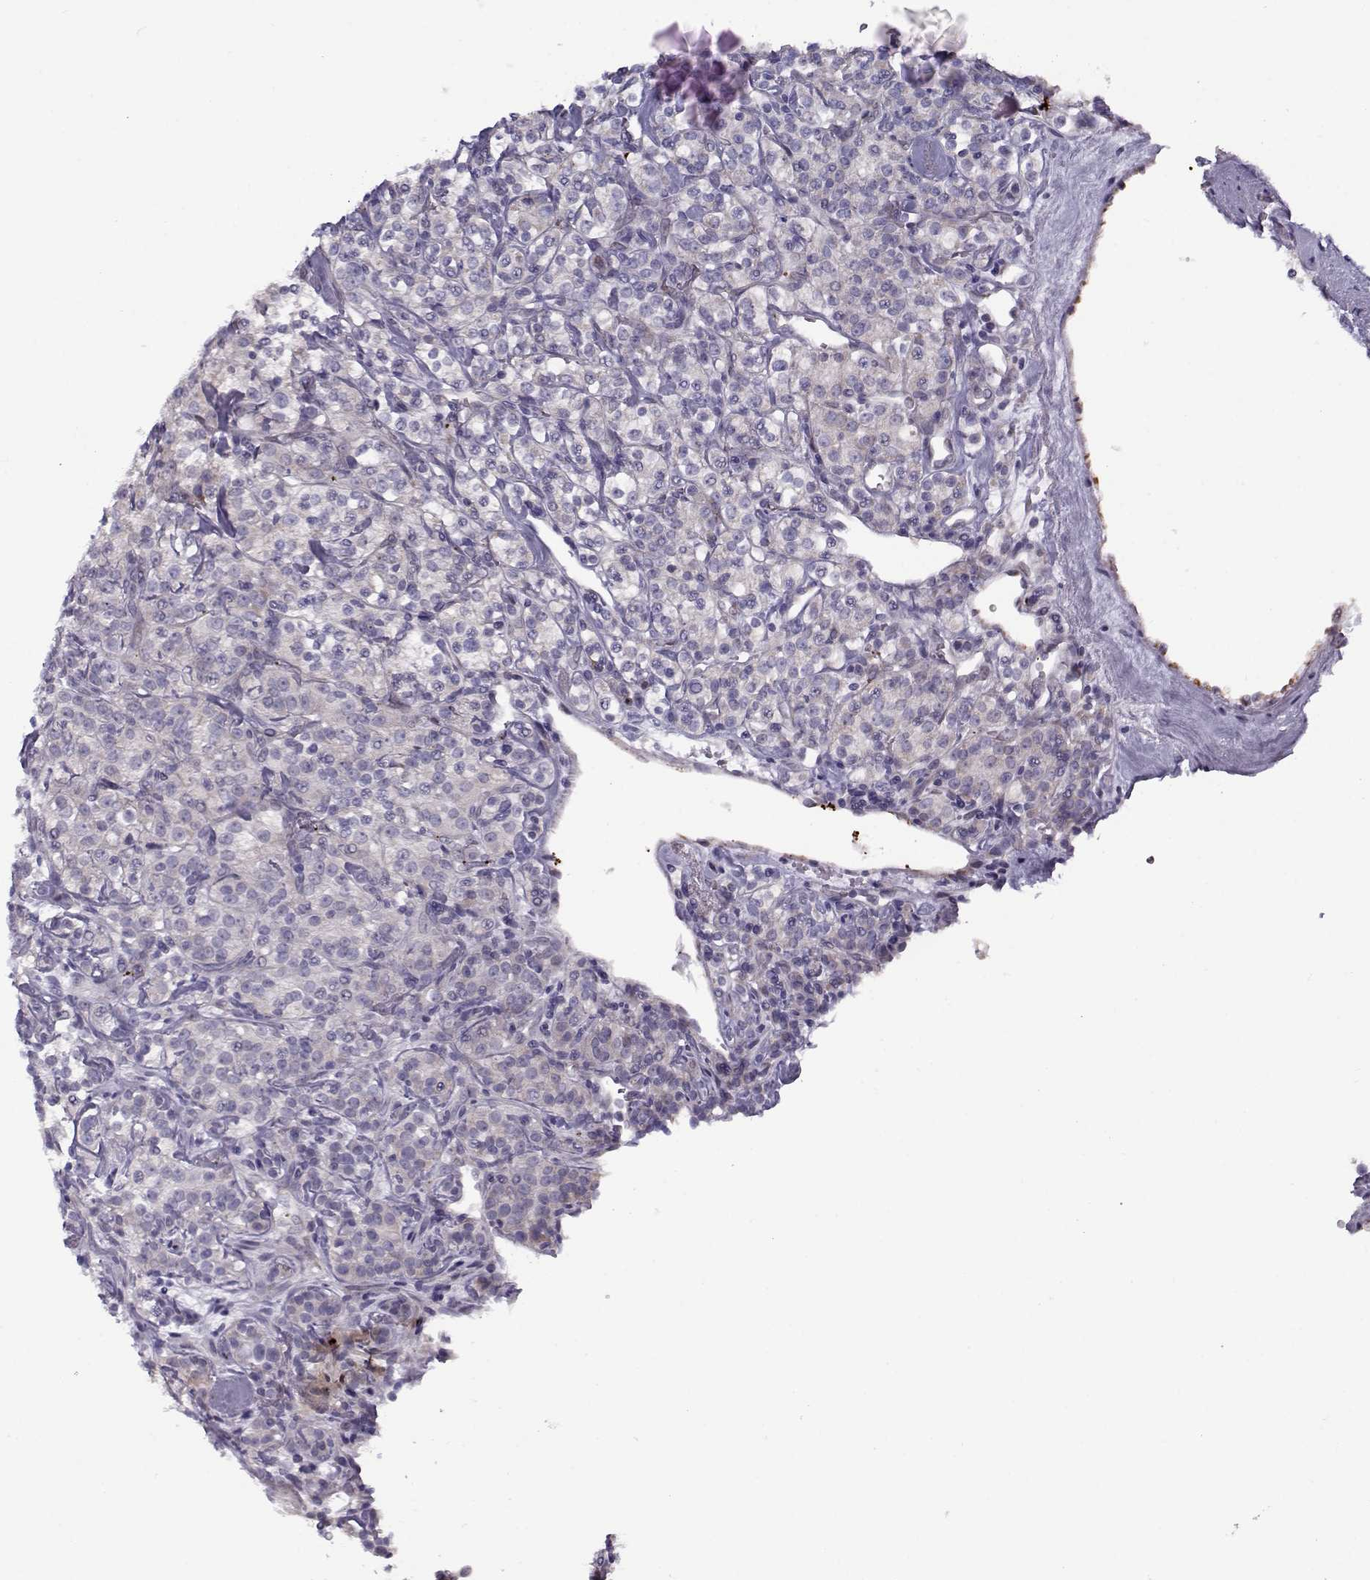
{"staining": {"intensity": "negative", "quantity": "none", "location": "none"}, "tissue": "renal cancer", "cell_type": "Tumor cells", "image_type": "cancer", "snomed": [{"axis": "morphology", "description": "Adenocarcinoma, NOS"}, {"axis": "topography", "description": "Kidney"}], "caption": "Renal cancer (adenocarcinoma) stained for a protein using immunohistochemistry reveals no staining tumor cells.", "gene": "KLF17", "patient": {"sex": "male", "age": 77}}